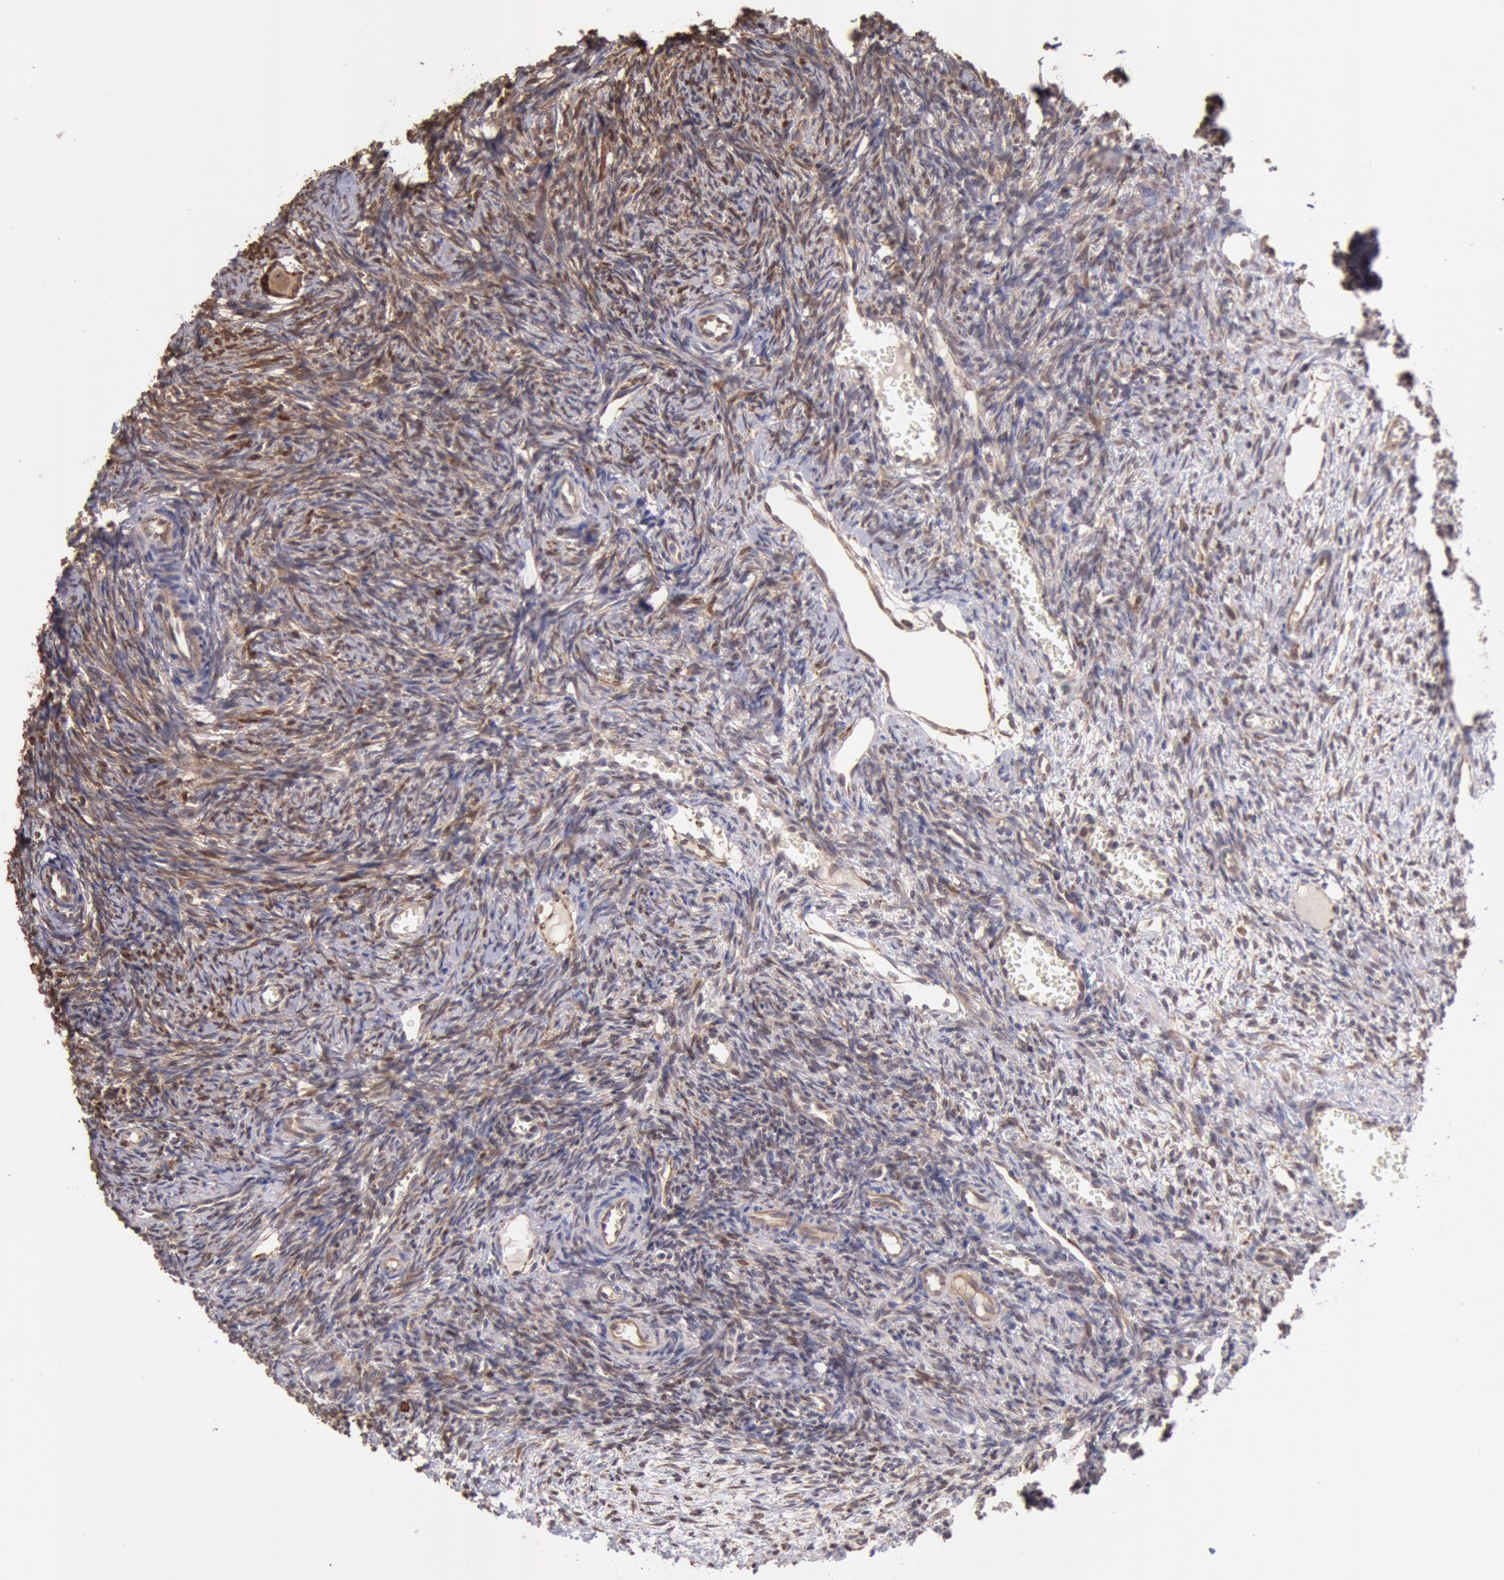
{"staining": {"intensity": "weak", "quantity": ">75%", "location": "cytoplasmic/membranous"}, "tissue": "ovary", "cell_type": "Follicle cells", "image_type": "normal", "snomed": [{"axis": "morphology", "description": "Normal tissue, NOS"}, {"axis": "topography", "description": "Ovary"}], "caption": "Immunohistochemical staining of benign human ovary demonstrates low levels of weak cytoplasmic/membranous expression in approximately >75% of follicle cells.", "gene": "COMT", "patient": {"sex": "female", "age": 27}}